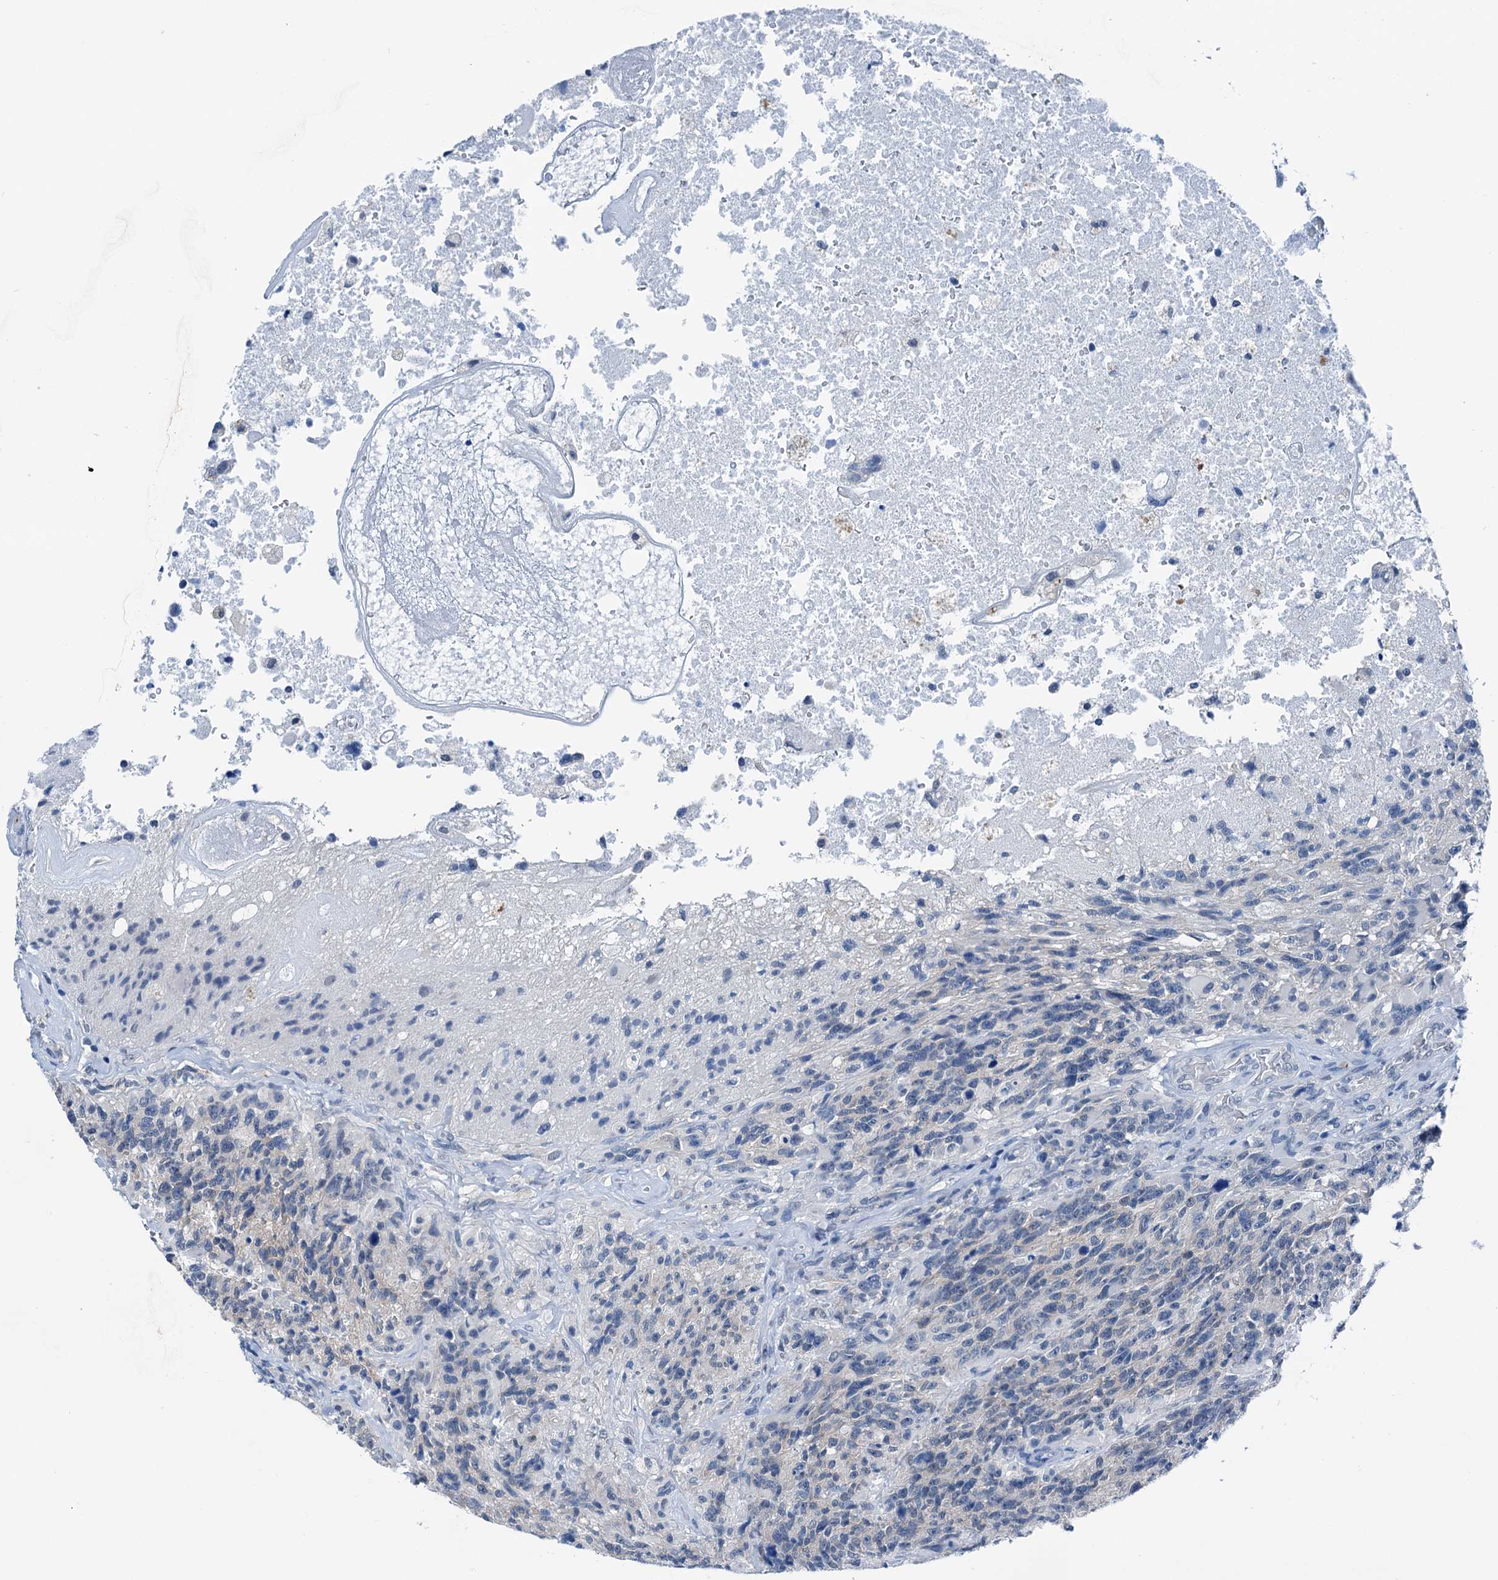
{"staining": {"intensity": "negative", "quantity": "none", "location": "none"}, "tissue": "glioma", "cell_type": "Tumor cells", "image_type": "cancer", "snomed": [{"axis": "morphology", "description": "Glioma, malignant, High grade"}, {"axis": "topography", "description": "Brain"}], "caption": "This is a image of immunohistochemistry (IHC) staining of glioma, which shows no positivity in tumor cells.", "gene": "CBLN3", "patient": {"sex": "male", "age": 76}}